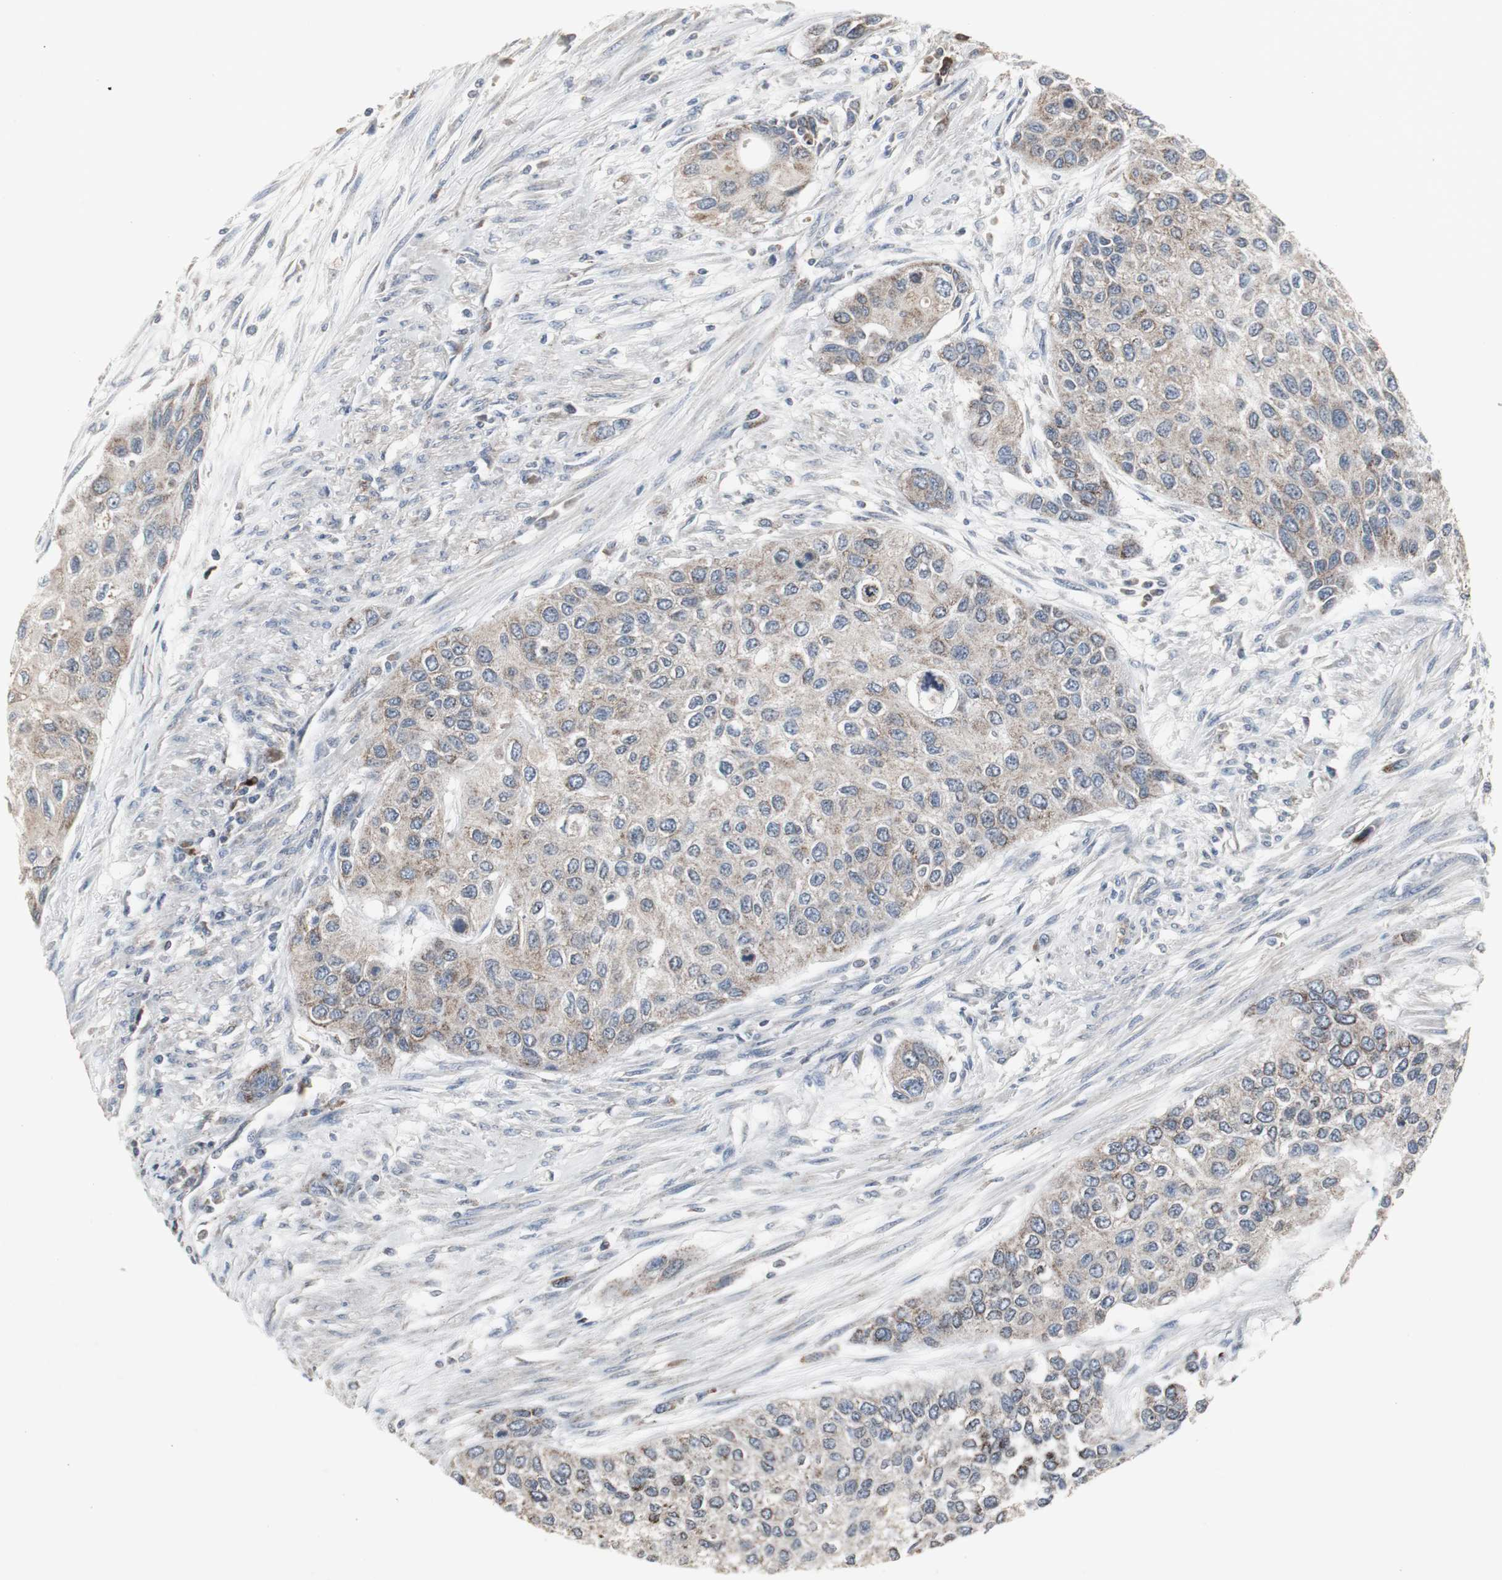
{"staining": {"intensity": "weak", "quantity": ">75%", "location": "cytoplasmic/membranous"}, "tissue": "urothelial cancer", "cell_type": "Tumor cells", "image_type": "cancer", "snomed": [{"axis": "morphology", "description": "Urothelial carcinoma, High grade"}, {"axis": "topography", "description": "Urinary bladder"}], "caption": "Urothelial carcinoma (high-grade) tissue exhibits weak cytoplasmic/membranous positivity in approximately >75% of tumor cells", "gene": "ACAA1", "patient": {"sex": "female", "age": 56}}